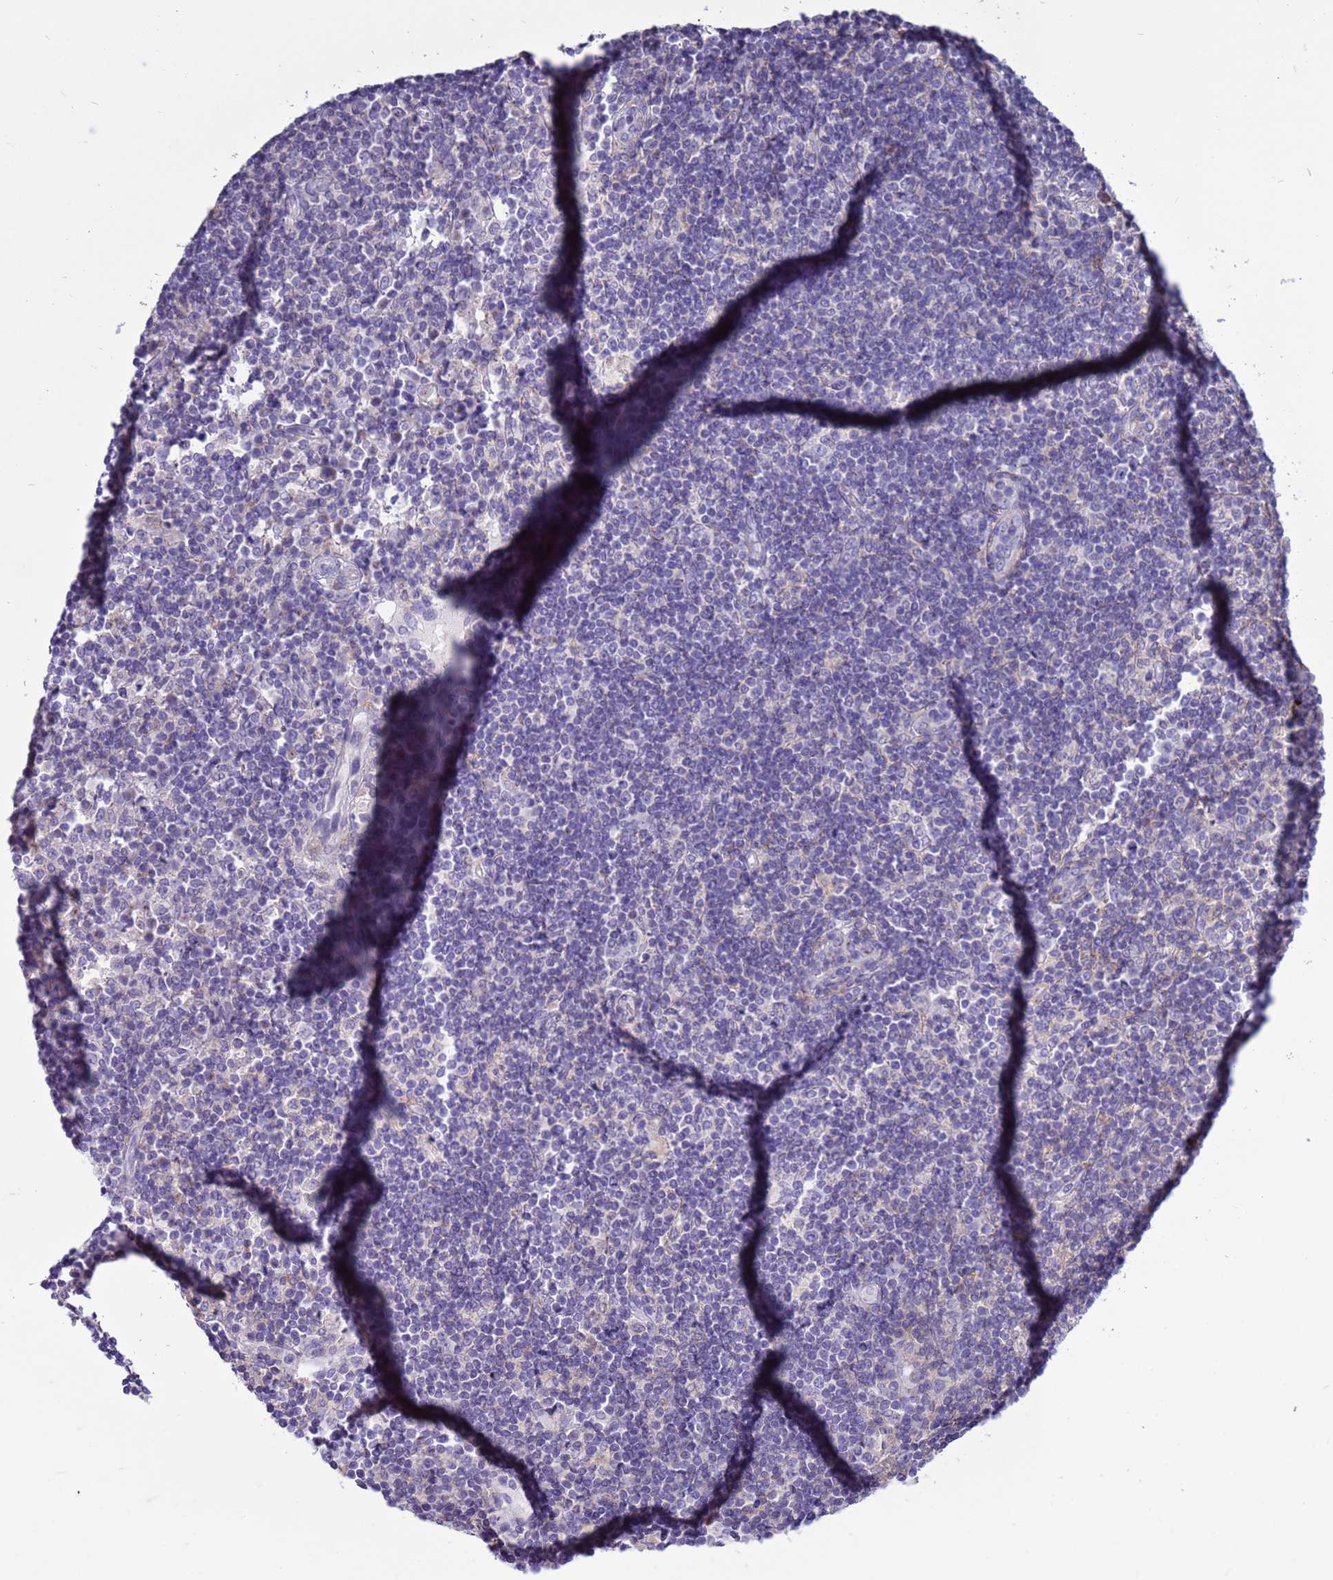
{"staining": {"intensity": "negative", "quantity": "none", "location": "none"}, "tissue": "lymph node", "cell_type": "Non-germinal center cells", "image_type": "normal", "snomed": [{"axis": "morphology", "description": "Normal tissue, NOS"}, {"axis": "topography", "description": "Lymph node"}], "caption": "IHC histopathology image of unremarkable human lymph node stained for a protein (brown), which demonstrates no positivity in non-germinal center cells.", "gene": "PDE10A", "patient": {"sex": "female", "age": 53}}